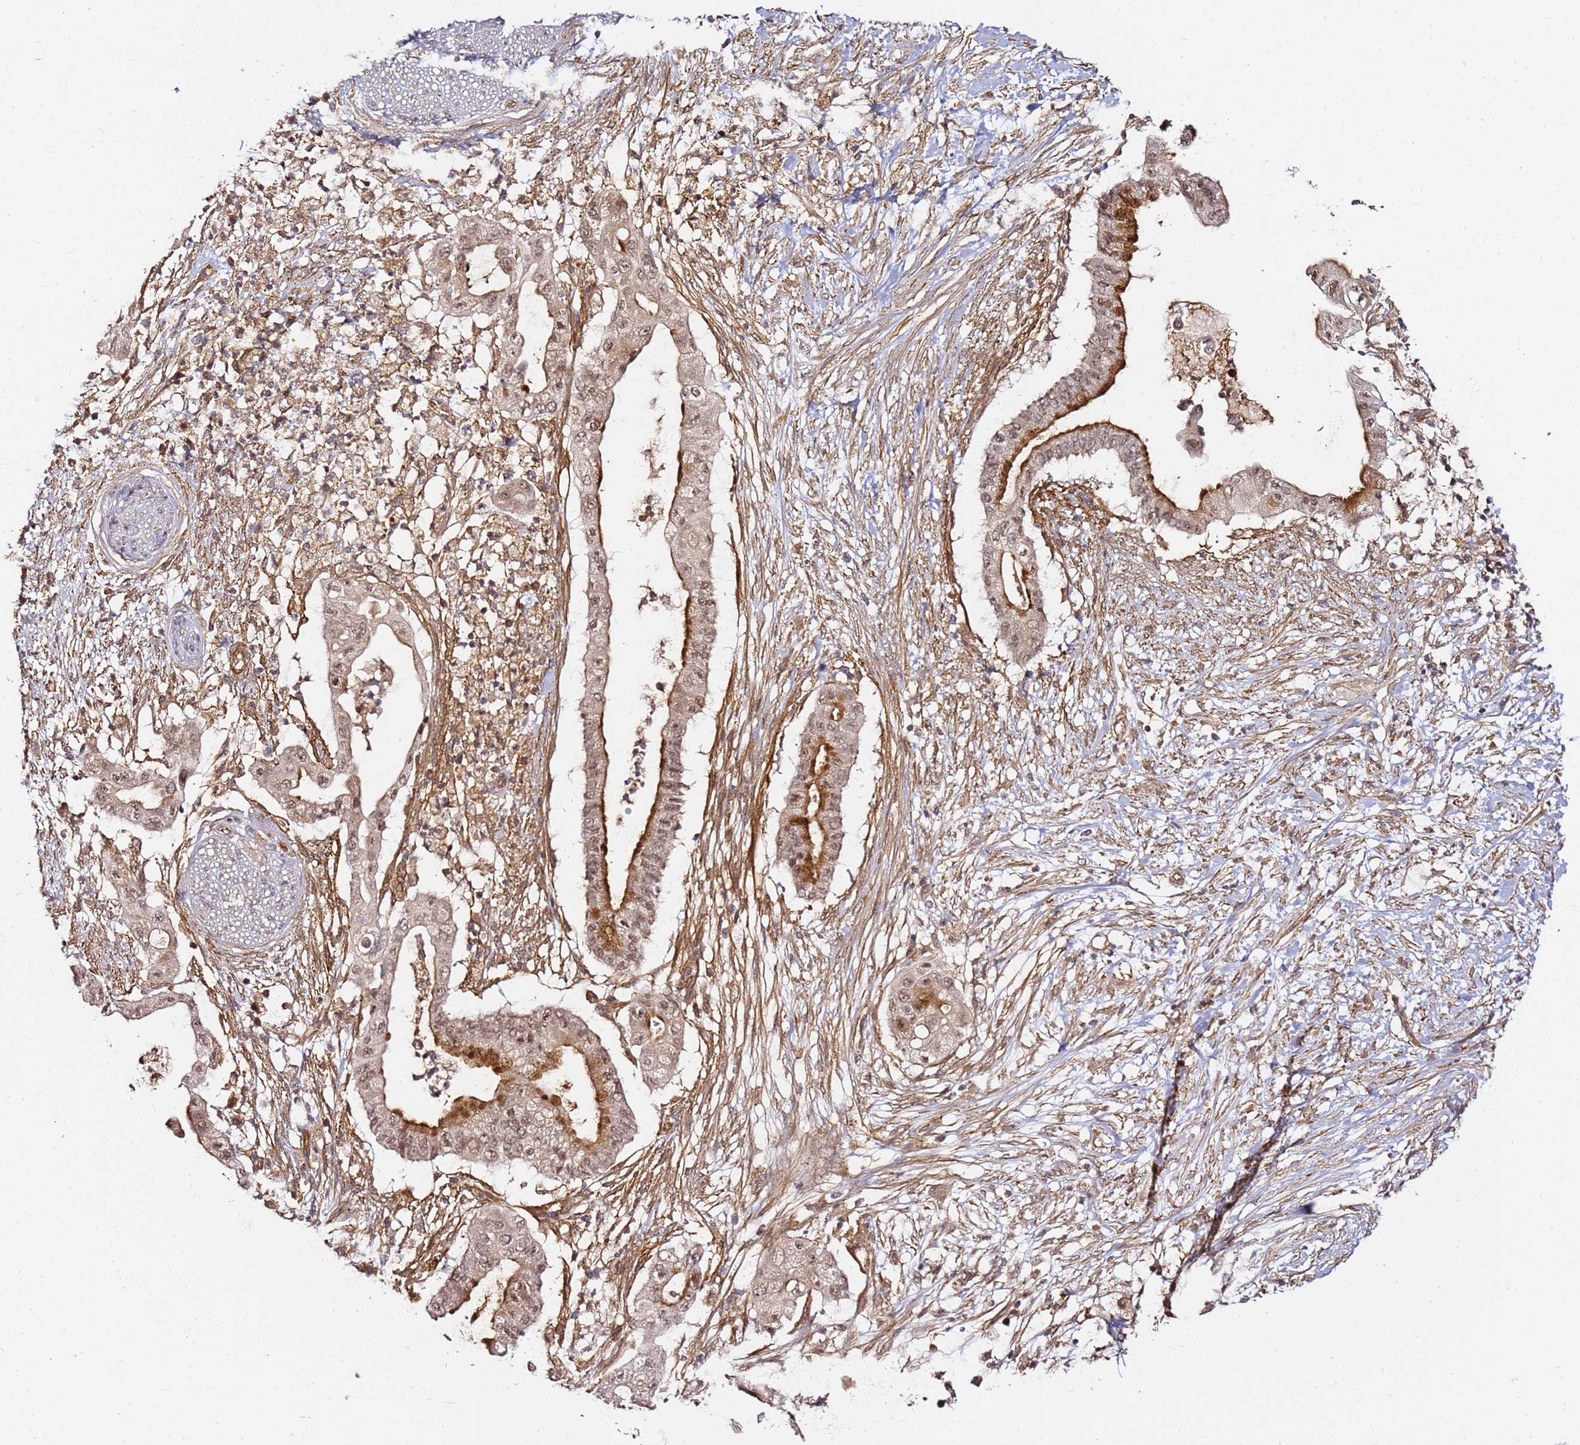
{"staining": {"intensity": "weak", "quantity": ">75%", "location": "cytoplasmic/membranous,nuclear"}, "tissue": "pancreatic cancer", "cell_type": "Tumor cells", "image_type": "cancer", "snomed": [{"axis": "morphology", "description": "Adenocarcinoma, NOS"}, {"axis": "topography", "description": "Pancreas"}], "caption": "Human pancreatic adenocarcinoma stained with a brown dye displays weak cytoplasmic/membranous and nuclear positive expression in about >75% of tumor cells.", "gene": "CCNYL1", "patient": {"sex": "male", "age": 68}}